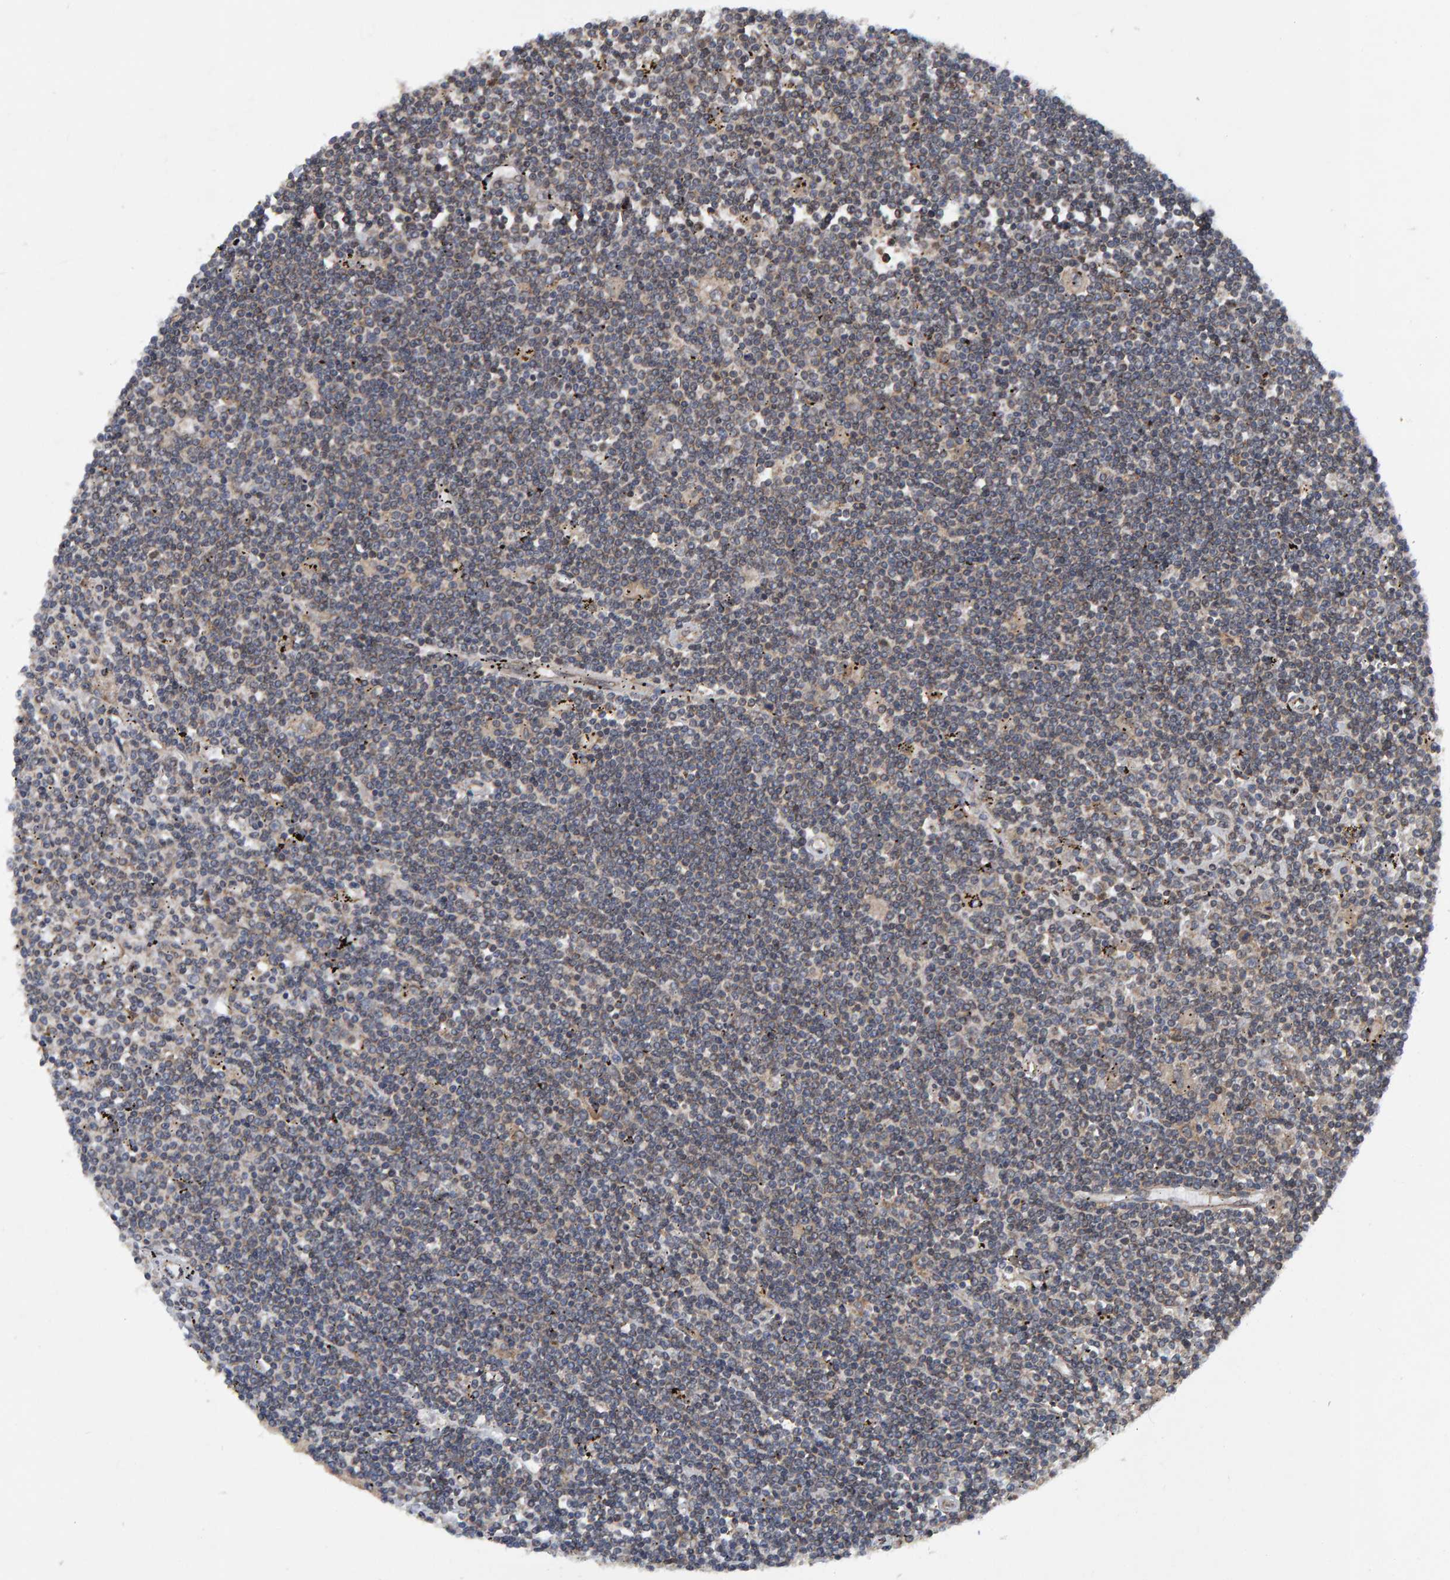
{"staining": {"intensity": "weak", "quantity": "<25%", "location": "cytoplasmic/membranous"}, "tissue": "lymphoma", "cell_type": "Tumor cells", "image_type": "cancer", "snomed": [{"axis": "morphology", "description": "Malignant lymphoma, non-Hodgkin's type, Low grade"}, {"axis": "topography", "description": "Spleen"}], "caption": "A photomicrograph of low-grade malignant lymphoma, non-Hodgkin's type stained for a protein exhibits no brown staining in tumor cells.", "gene": "GAB2", "patient": {"sex": "male", "age": 76}}